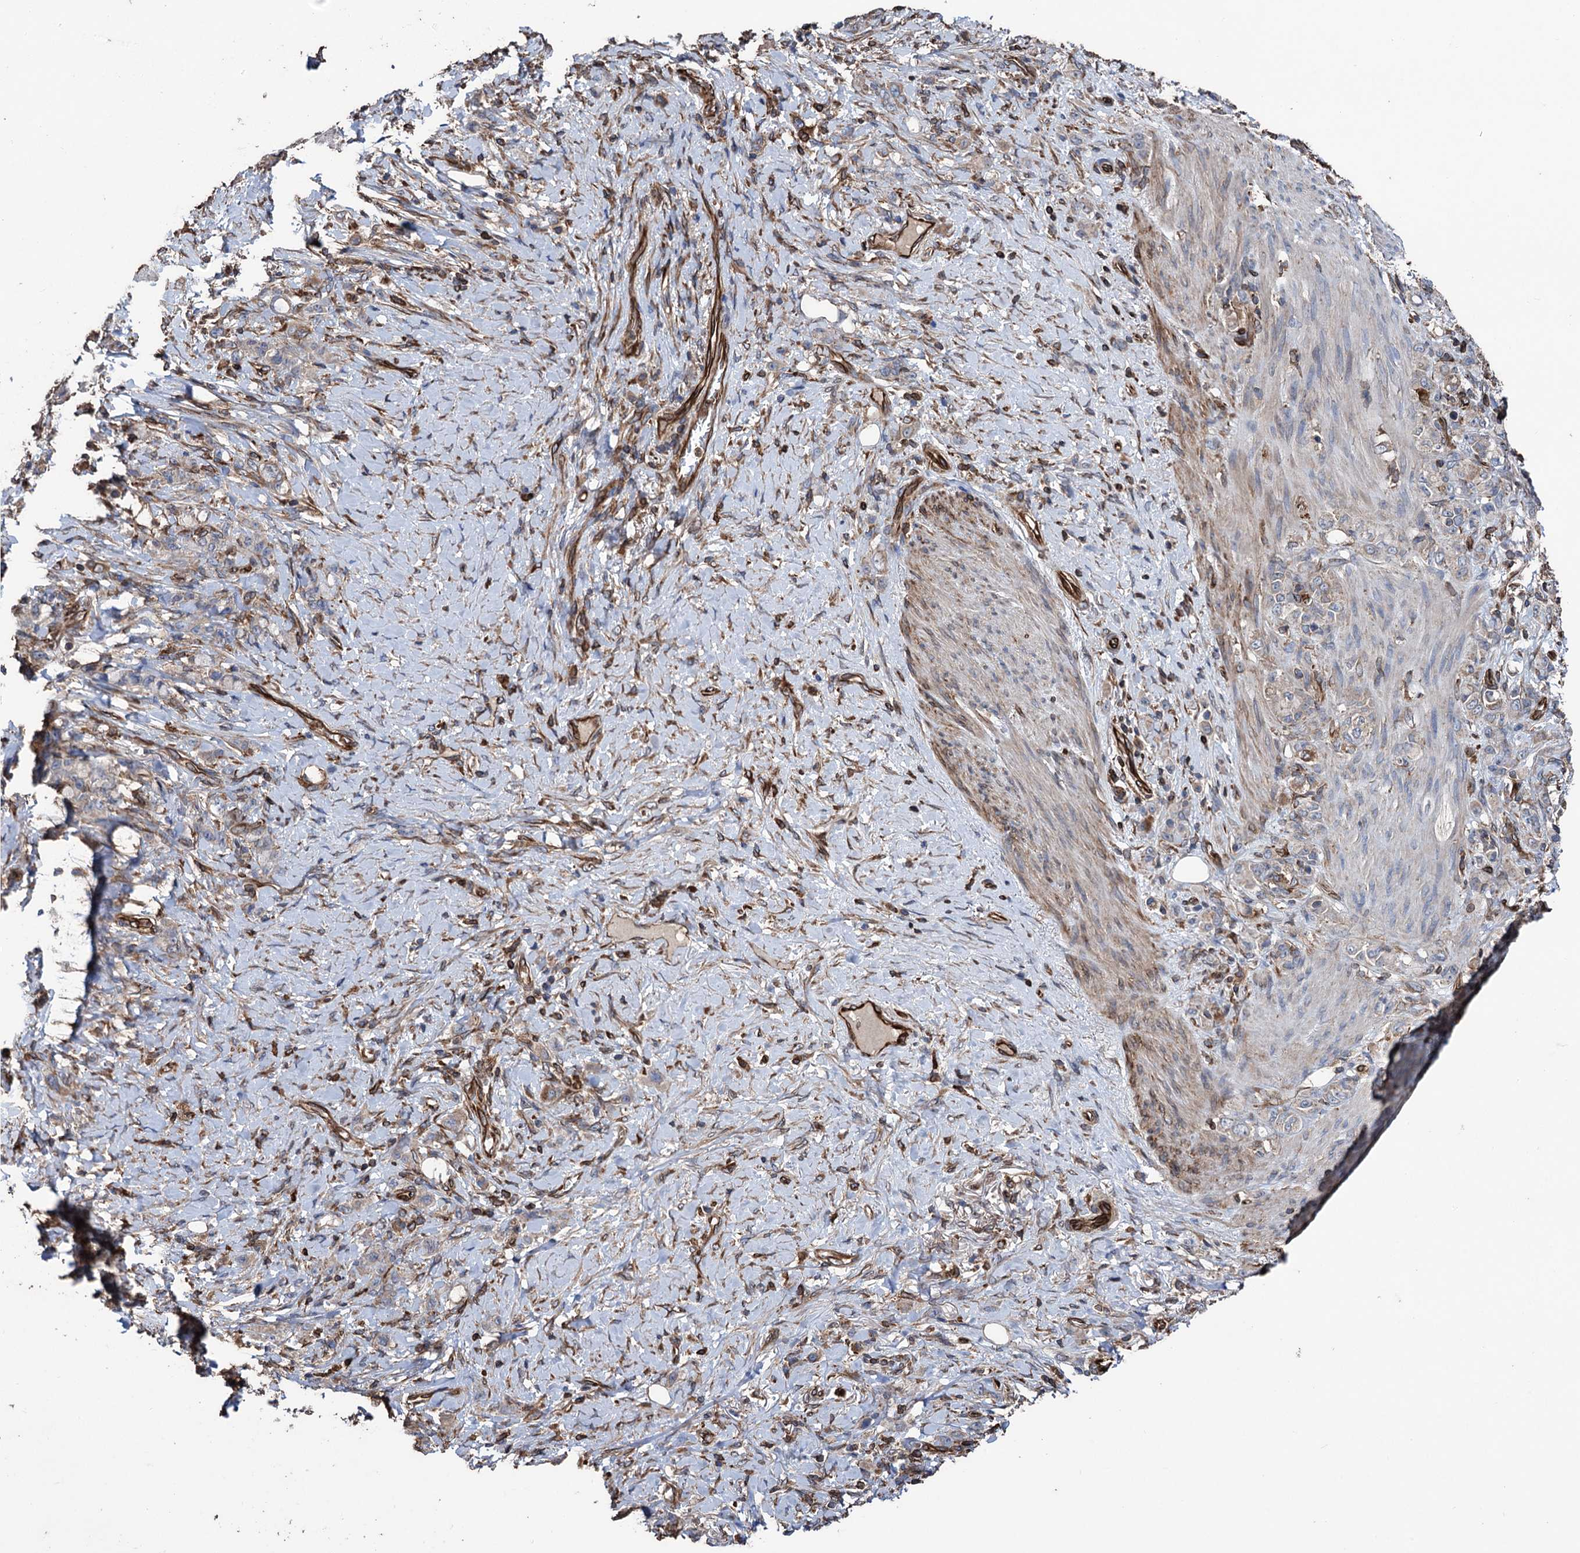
{"staining": {"intensity": "strong", "quantity": "<25%", "location": "cytoplasmic/membranous"}, "tissue": "stomach cancer", "cell_type": "Tumor cells", "image_type": "cancer", "snomed": [{"axis": "morphology", "description": "Adenocarcinoma, NOS"}, {"axis": "topography", "description": "Stomach"}], "caption": "Adenocarcinoma (stomach) was stained to show a protein in brown. There is medium levels of strong cytoplasmic/membranous staining in about <25% of tumor cells. Immunohistochemistry stains the protein in brown and the nuclei are stained blue.", "gene": "STING1", "patient": {"sex": "female", "age": 79}}